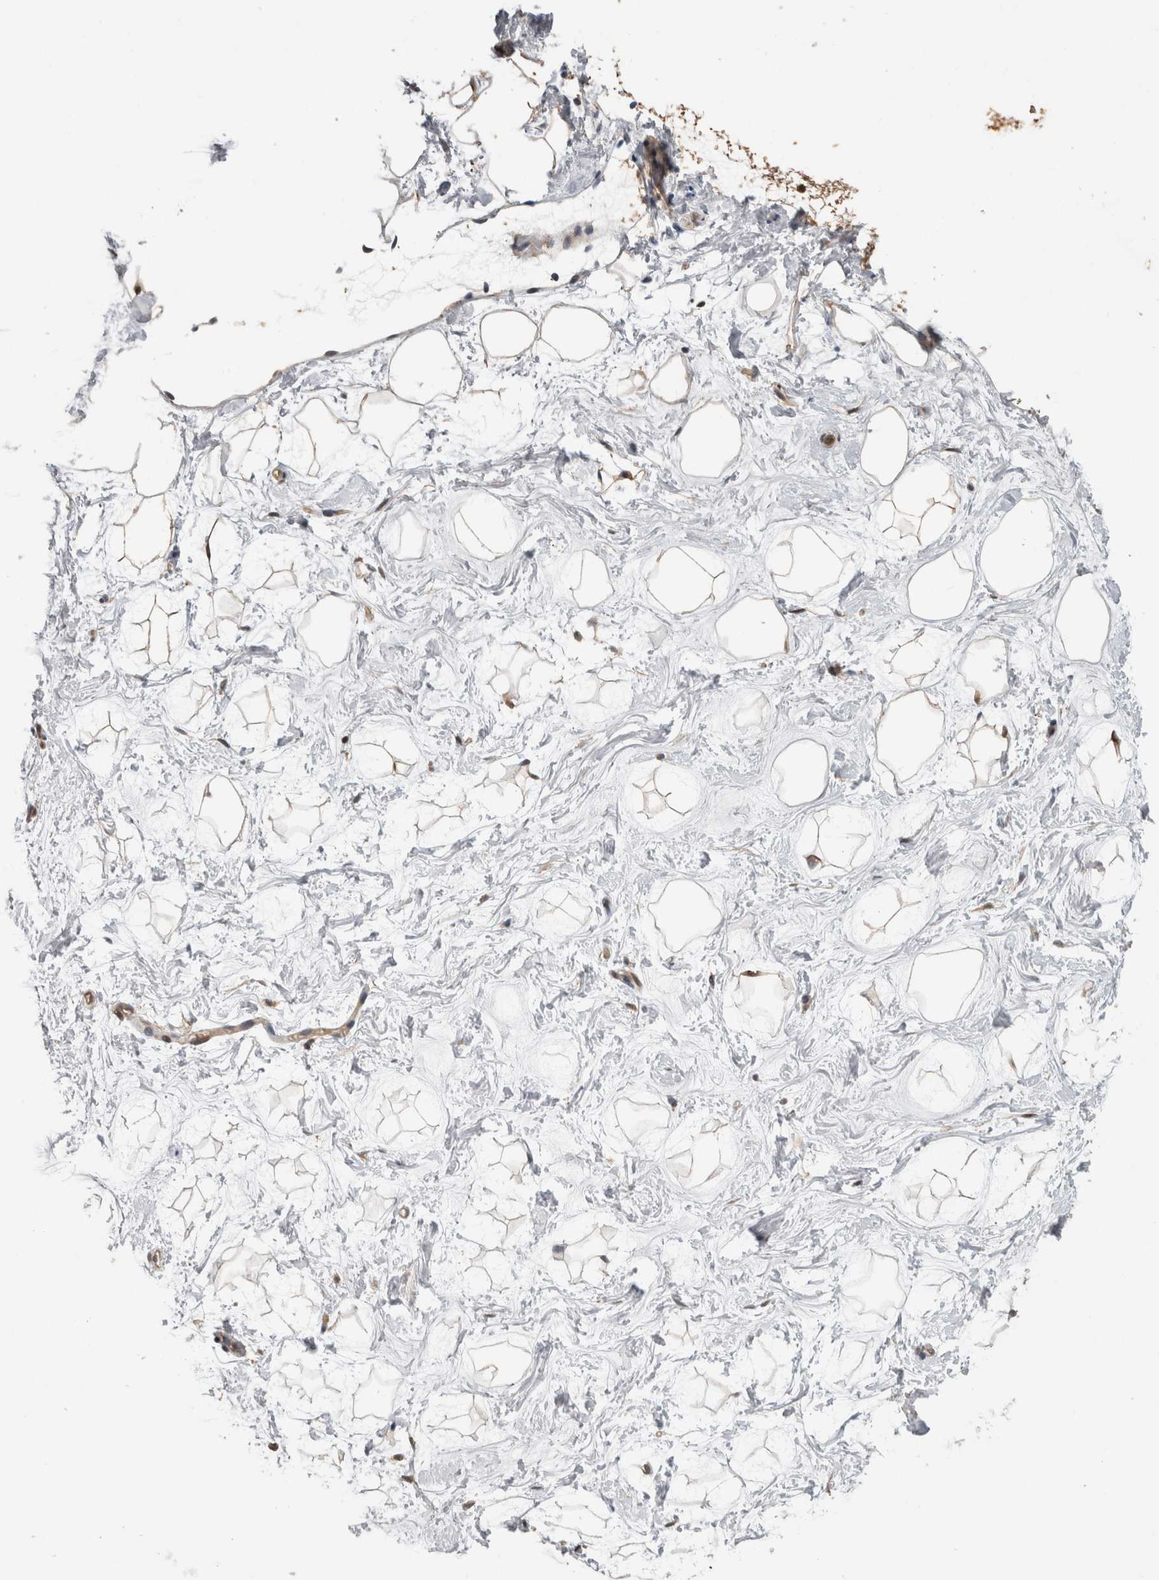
{"staining": {"intensity": "moderate", "quantity": "25%-75%", "location": "cytoplasmic/membranous,nuclear"}, "tissue": "breast", "cell_type": "Adipocytes", "image_type": "normal", "snomed": [{"axis": "morphology", "description": "Normal tissue, NOS"}, {"axis": "topography", "description": "Breast"}], "caption": "Immunohistochemistry of unremarkable breast exhibits medium levels of moderate cytoplasmic/membranous,nuclear staining in about 25%-75% of adipocytes.", "gene": "USH1G", "patient": {"sex": "female", "age": 23}}